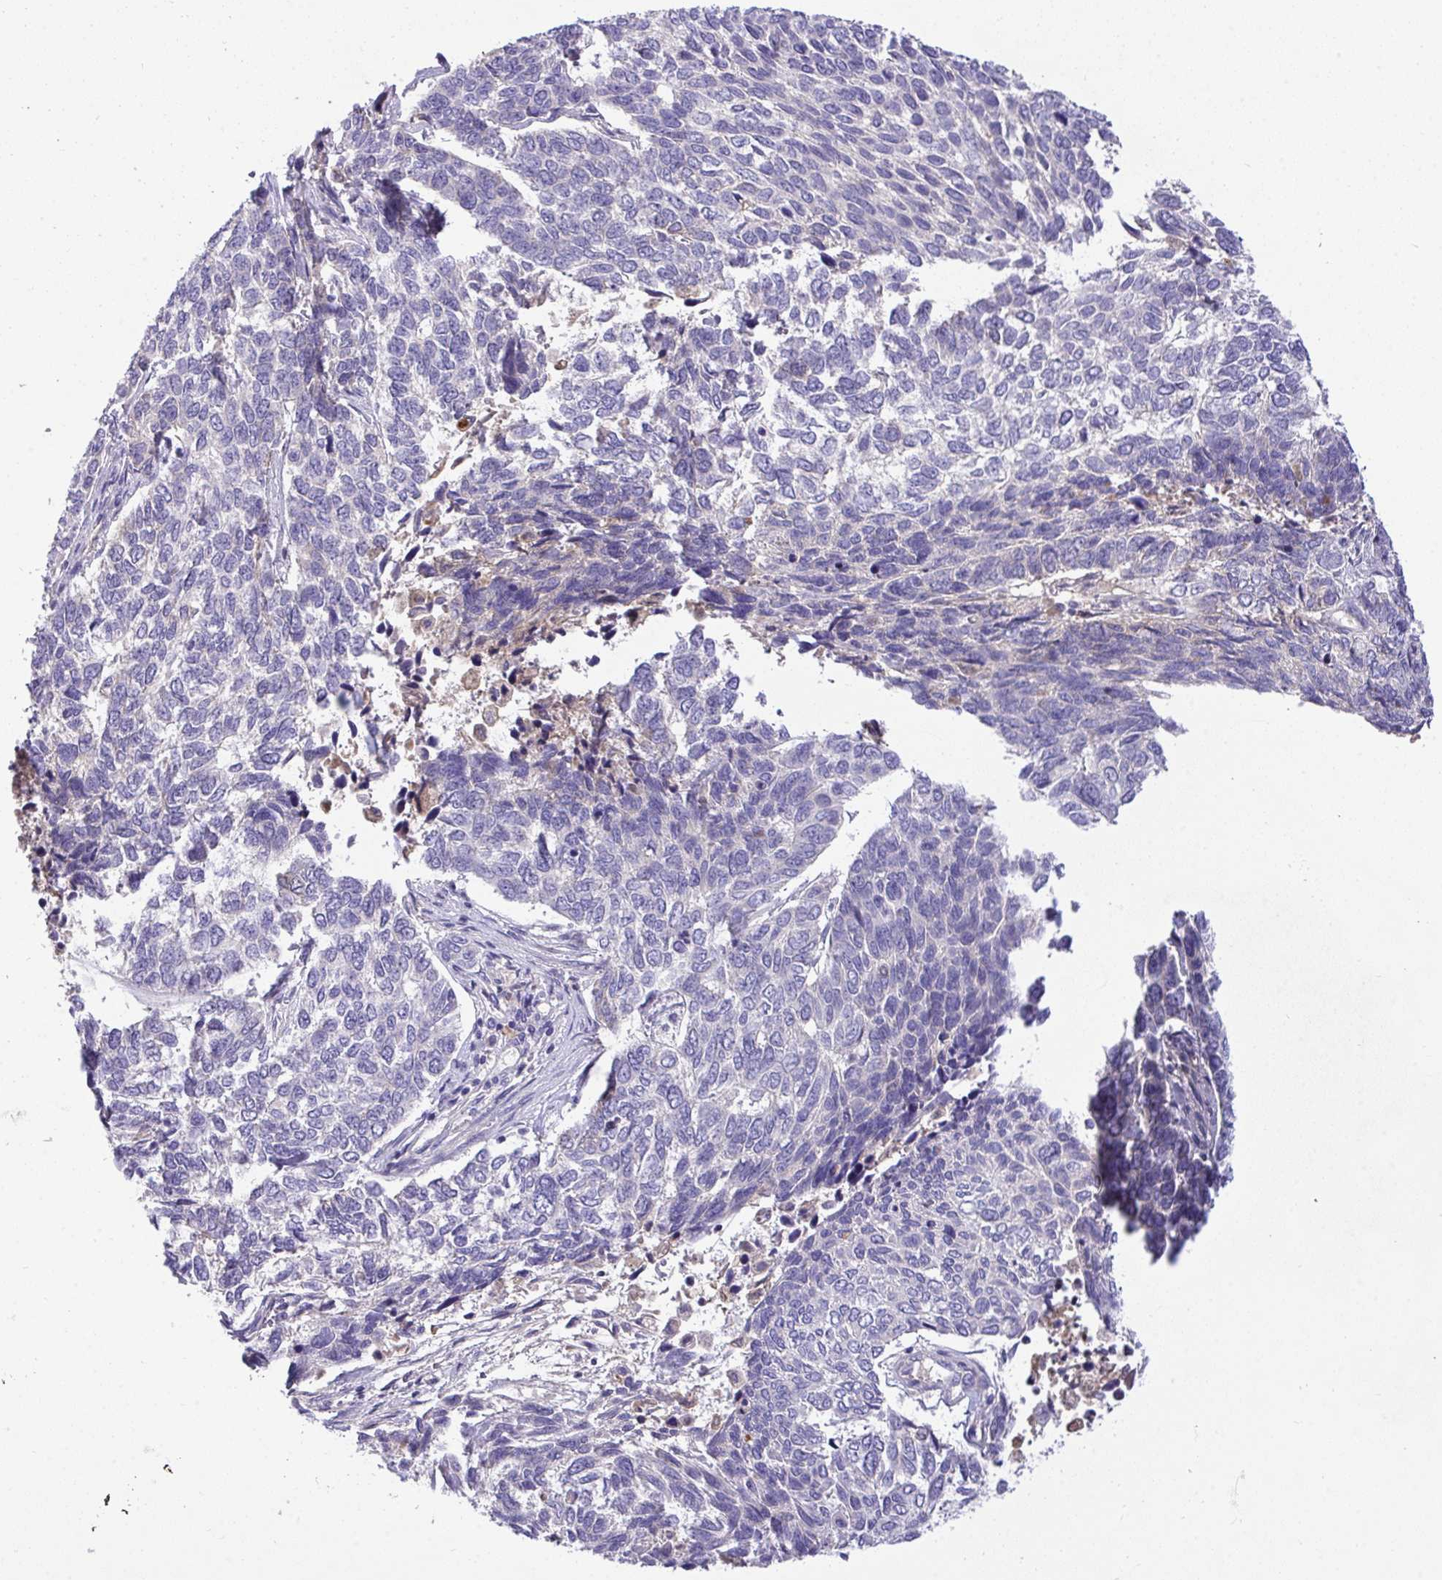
{"staining": {"intensity": "negative", "quantity": "none", "location": "none"}, "tissue": "skin cancer", "cell_type": "Tumor cells", "image_type": "cancer", "snomed": [{"axis": "morphology", "description": "Basal cell carcinoma"}, {"axis": "topography", "description": "Skin"}], "caption": "Tumor cells are negative for brown protein staining in skin cancer (basal cell carcinoma).", "gene": "ZNF581", "patient": {"sex": "female", "age": 65}}